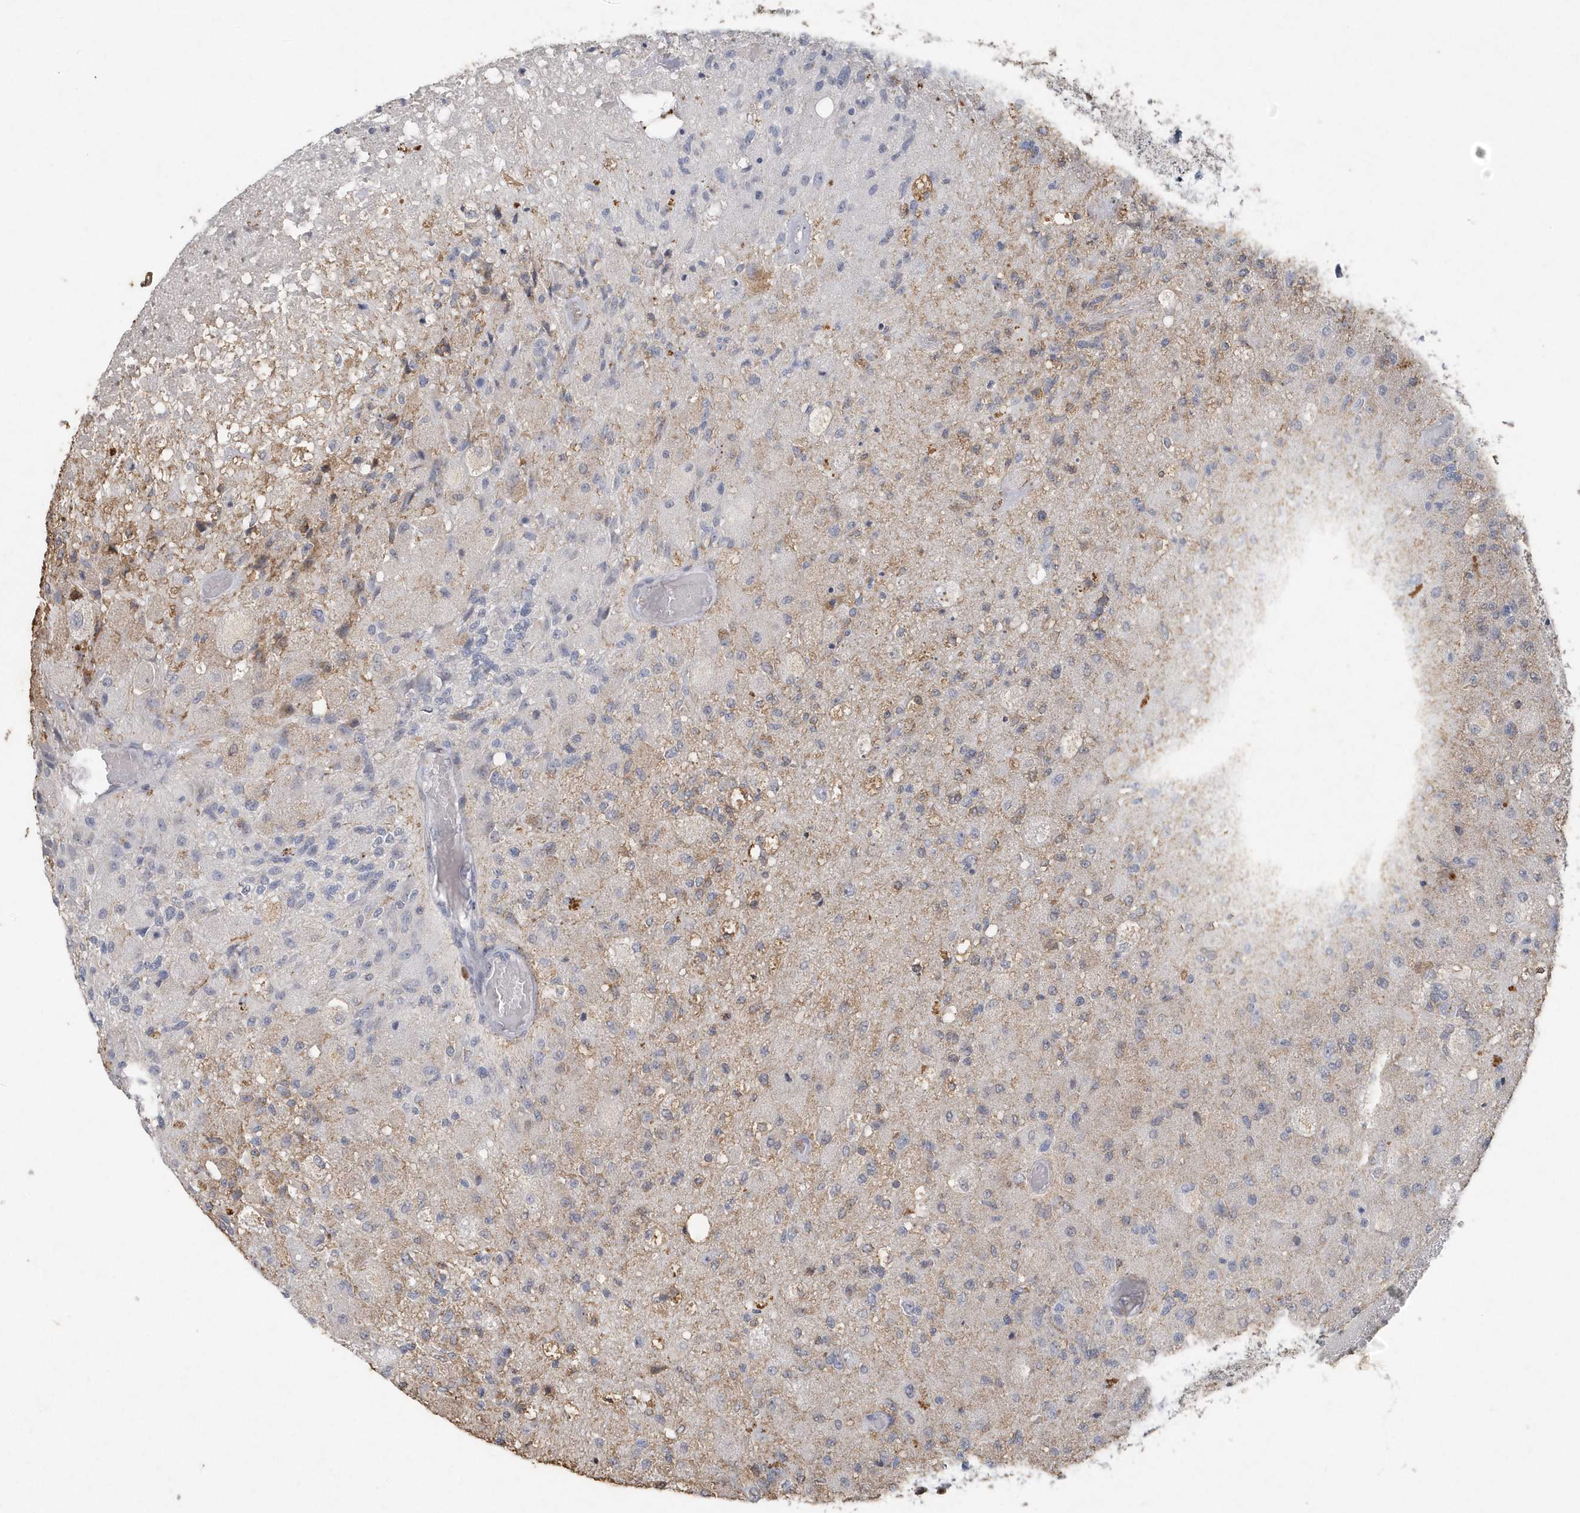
{"staining": {"intensity": "negative", "quantity": "none", "location": "none"}, "tissue": "glioma", "cell_type": "Tumor cells", "image_type": "cancer", "snomed": [{"axis": "morphology", "description": "Normal tissue, NOS"}, {"axis": "morphology", "description": "Glioma, malignant, High grade"}, {"axis": "topography", "description": "Cerebral cortex"}], "caption": "Tumor cells show no significant expression in malignant glioma (high-grade).", "gene": "PDCD1", "patient": {"sex": "male", "age": 77}}